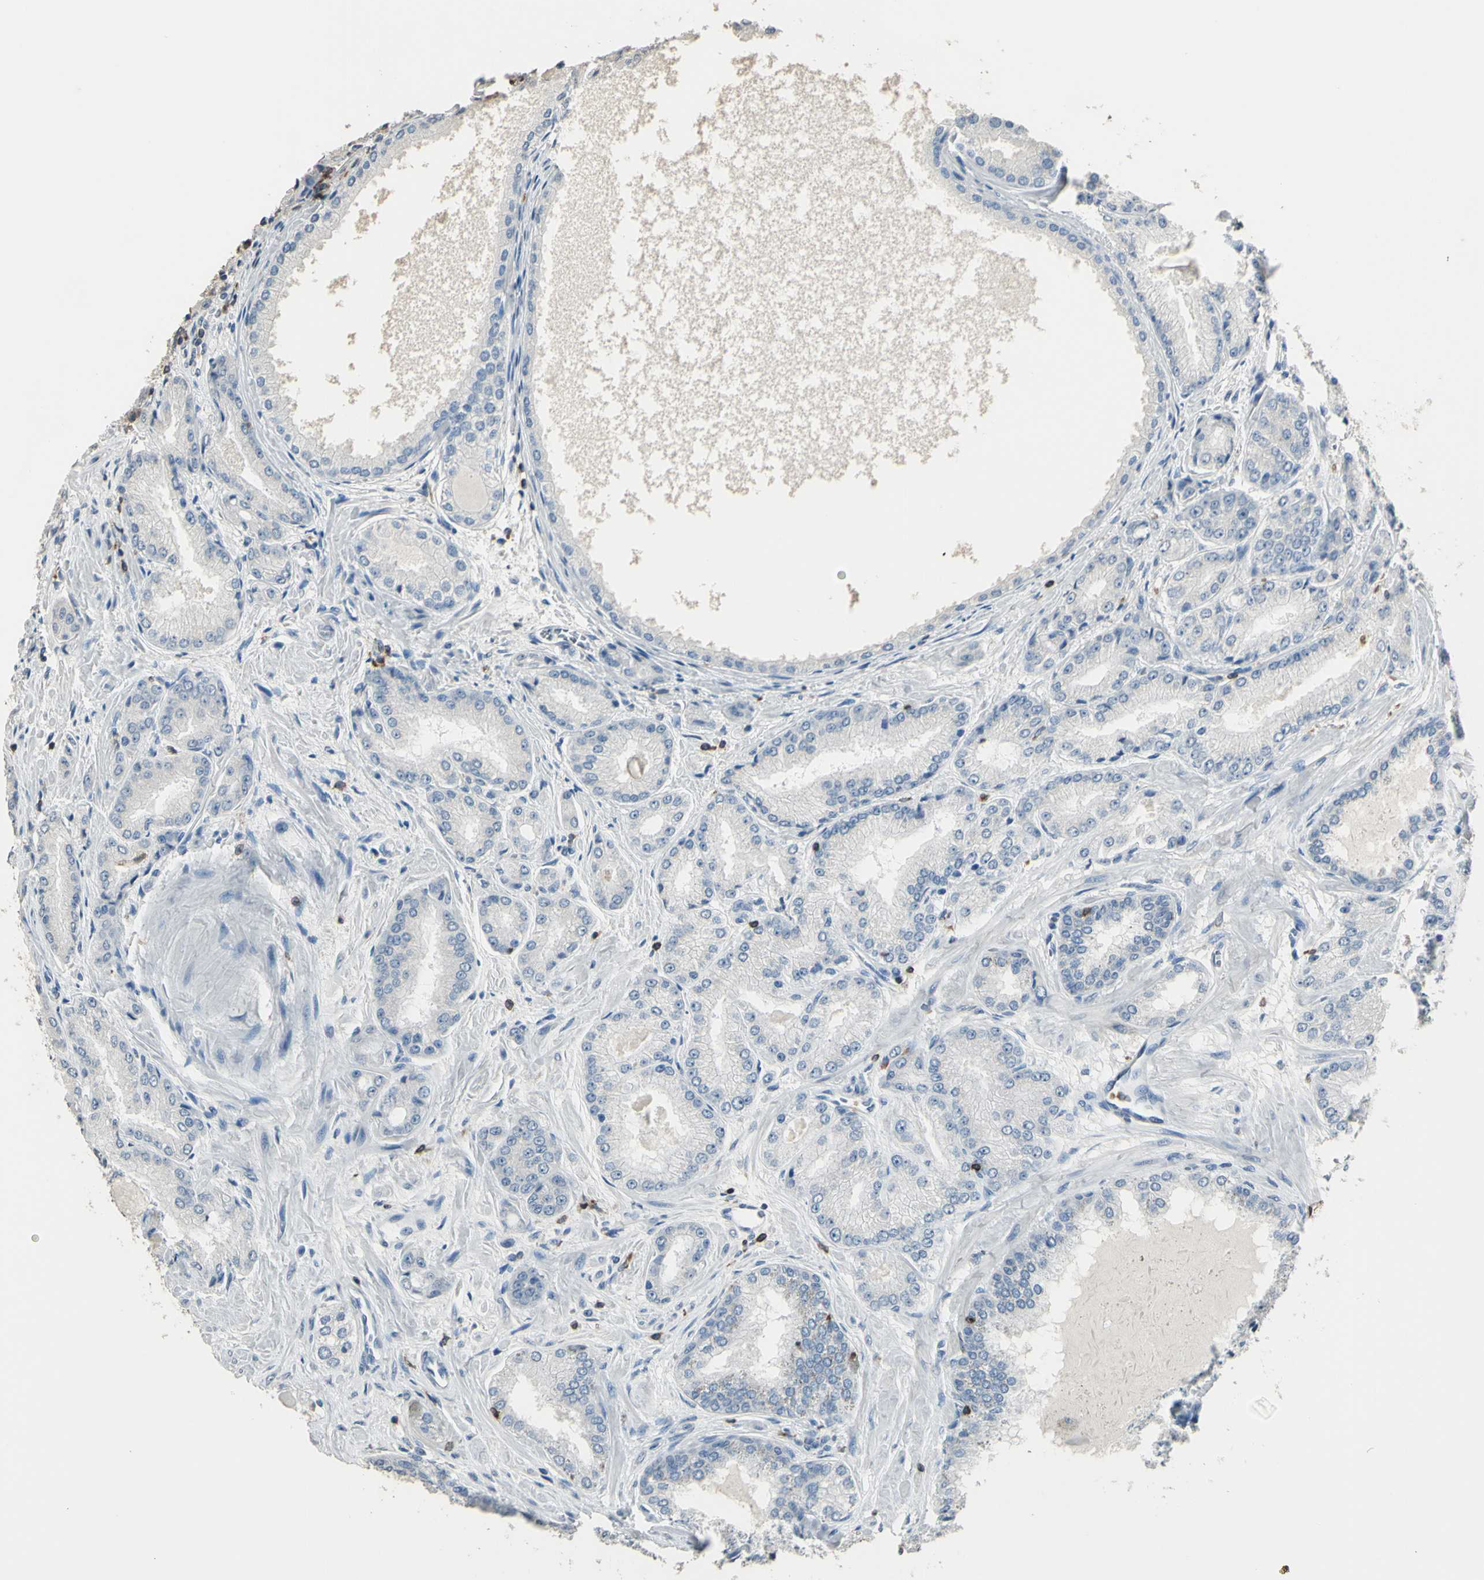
{"staining": {"intensity": "negative", "quantity": "none", "location": "none"}, "tissue": "prostate cancer", "cell_type": "Tumor cells", "image_type": "cancer", "snomed": [{"axis": "morphology", "description": "Adenocarcinoma, High grade"}, {"axis": "topography", "description": "Prostate"}], "caption": "Immunohistochemistry (IHC) of prostate adenocarcinoma (high-grade) reveals no staining in tumor cells.", "gene": "PSTPIP1", "patient": {"sex": "male", "age": 59}}